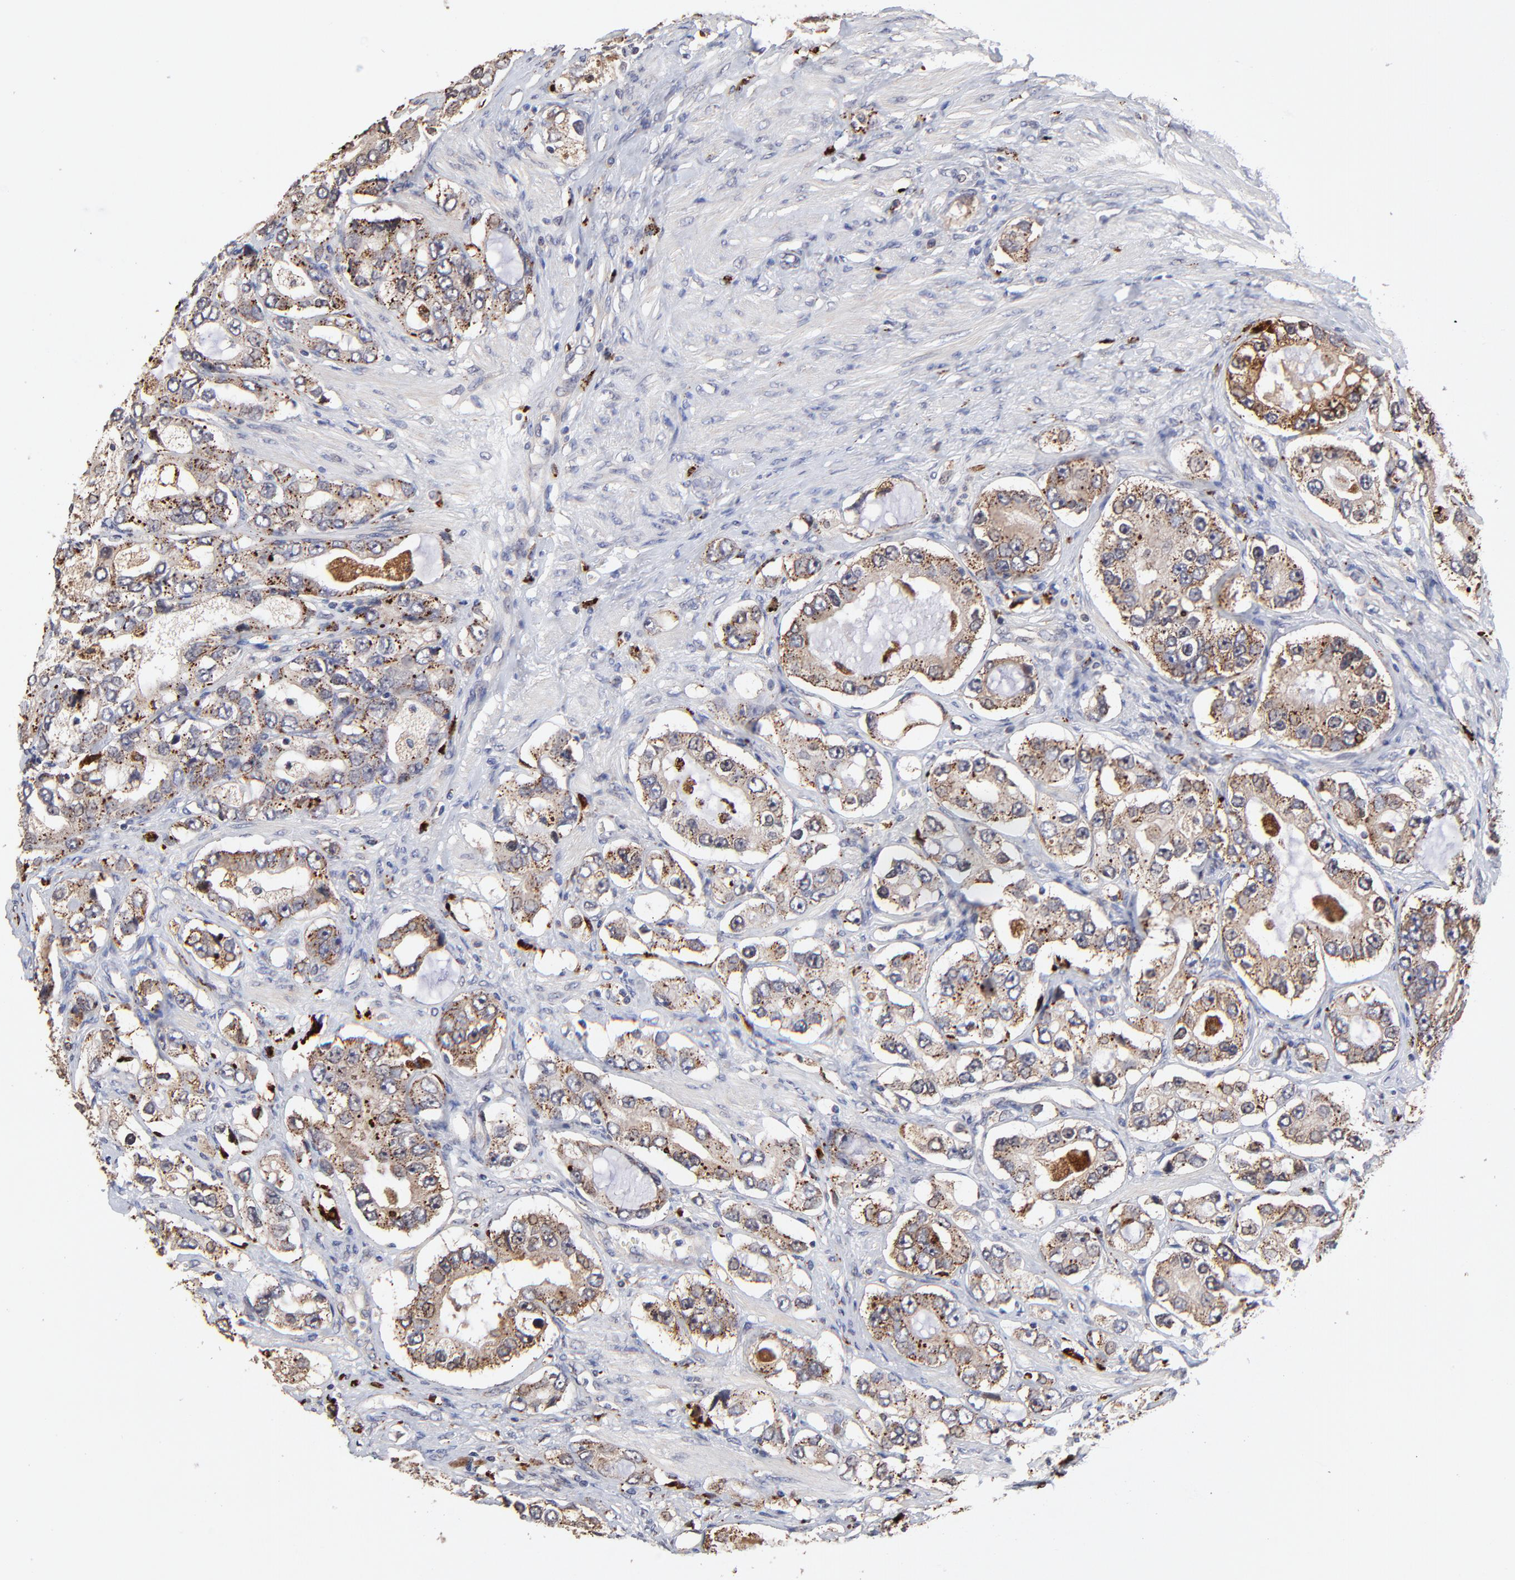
{"staining": {"intensity": "moderate", "quantity": "25%-75%", "location": "cytoplasmic/membranous"}, "tissue": "prostate cancer", "cell_type": "Tumor cells", "image_type": "cancer", "snomed": [{"axis": "morphology", "description": "Adenocarcinoma, High grade"}, {"axis": "topography", "description": "Prostate"}], "caption": "Immunohistochemical staining of prostate cancer (adenocarcinoma (high-grade)) exhibits medium levels of moderate cytoplasmic/membranous positivity in about 25%-75% of tumor cells.", "gene": "PDE4B", "patient": {"sex": "male", "age": 63}}